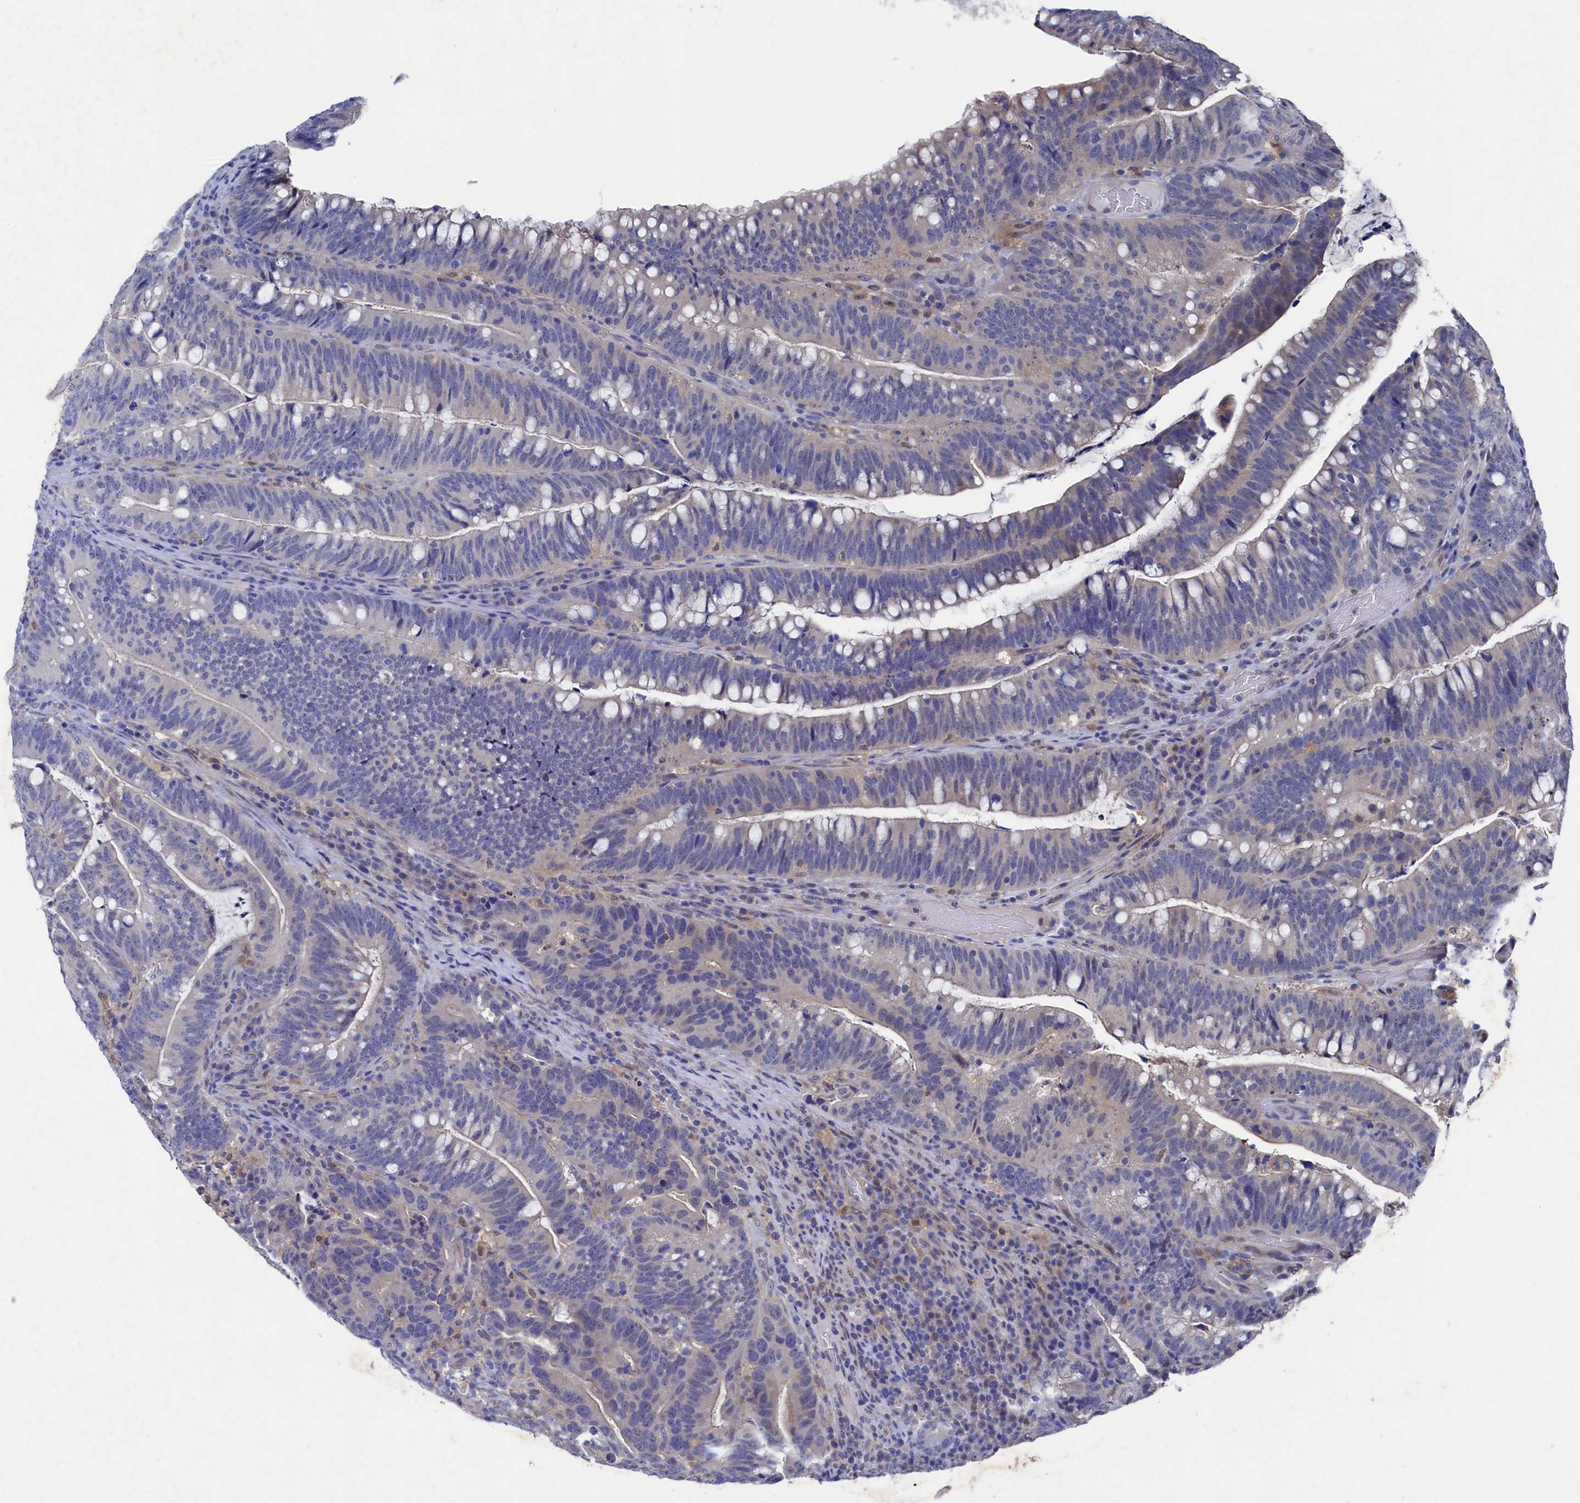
{"staining": {"intensity": "negative", "quantity": "none", "location": "none"}, "tissue": "colorectal cancer", "cell_type": "Tumor cells", "image_type": "cancer", "snomed": [{"axis": "morphology", "description": "Adenocarcinoma, NOS"}, {"axis": "topography", "description": "Colon"}], "caption": "DAB (3,3'-diaminobenzidine) immunohistochemical staining of human colorectal cancer (adenocarcinoma) displays no significant staining in tumor cells.", "gene": "RNH1", "patient": {"sex": "female", "age": 66}}